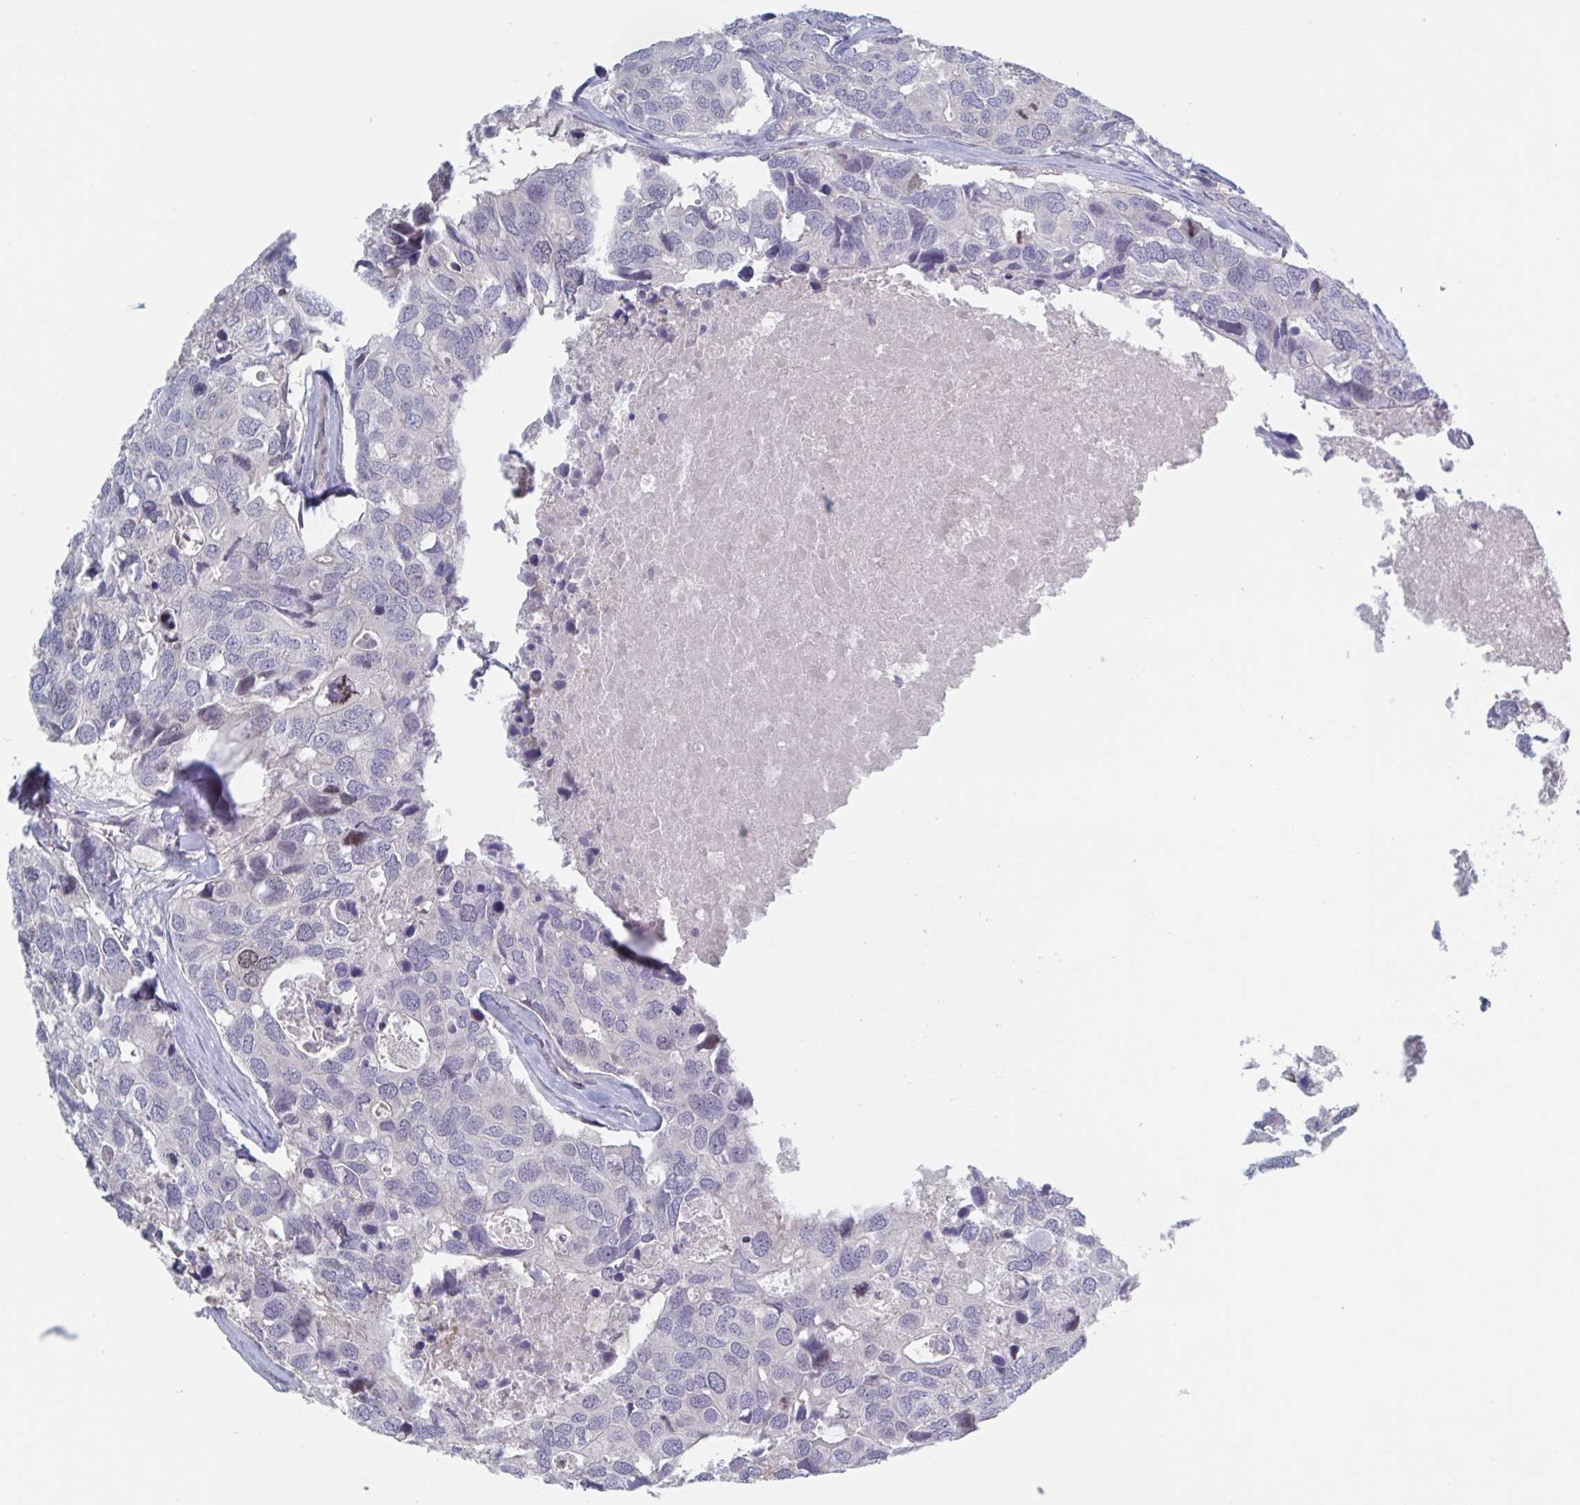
{"staining": {"intensity": "negative", "quantity": "none", "location": "none"}, "tissue": "breast cancer", "cell_type": "Tumor cells", "image_type": "cancer", "snomed": [{"axis": "morphology", "description": "Duct carcinoma"}, {"axis": "topography", "description": "Breast"}], "caption": "A high-resolution histopathology image shows immunohistochemistry (IHC) staining of intraductal carcinoma (breast), which reveals no significant expression in tumor cells.", "gene": "STK26", "patient": {"sex": "female", "age": 83}}